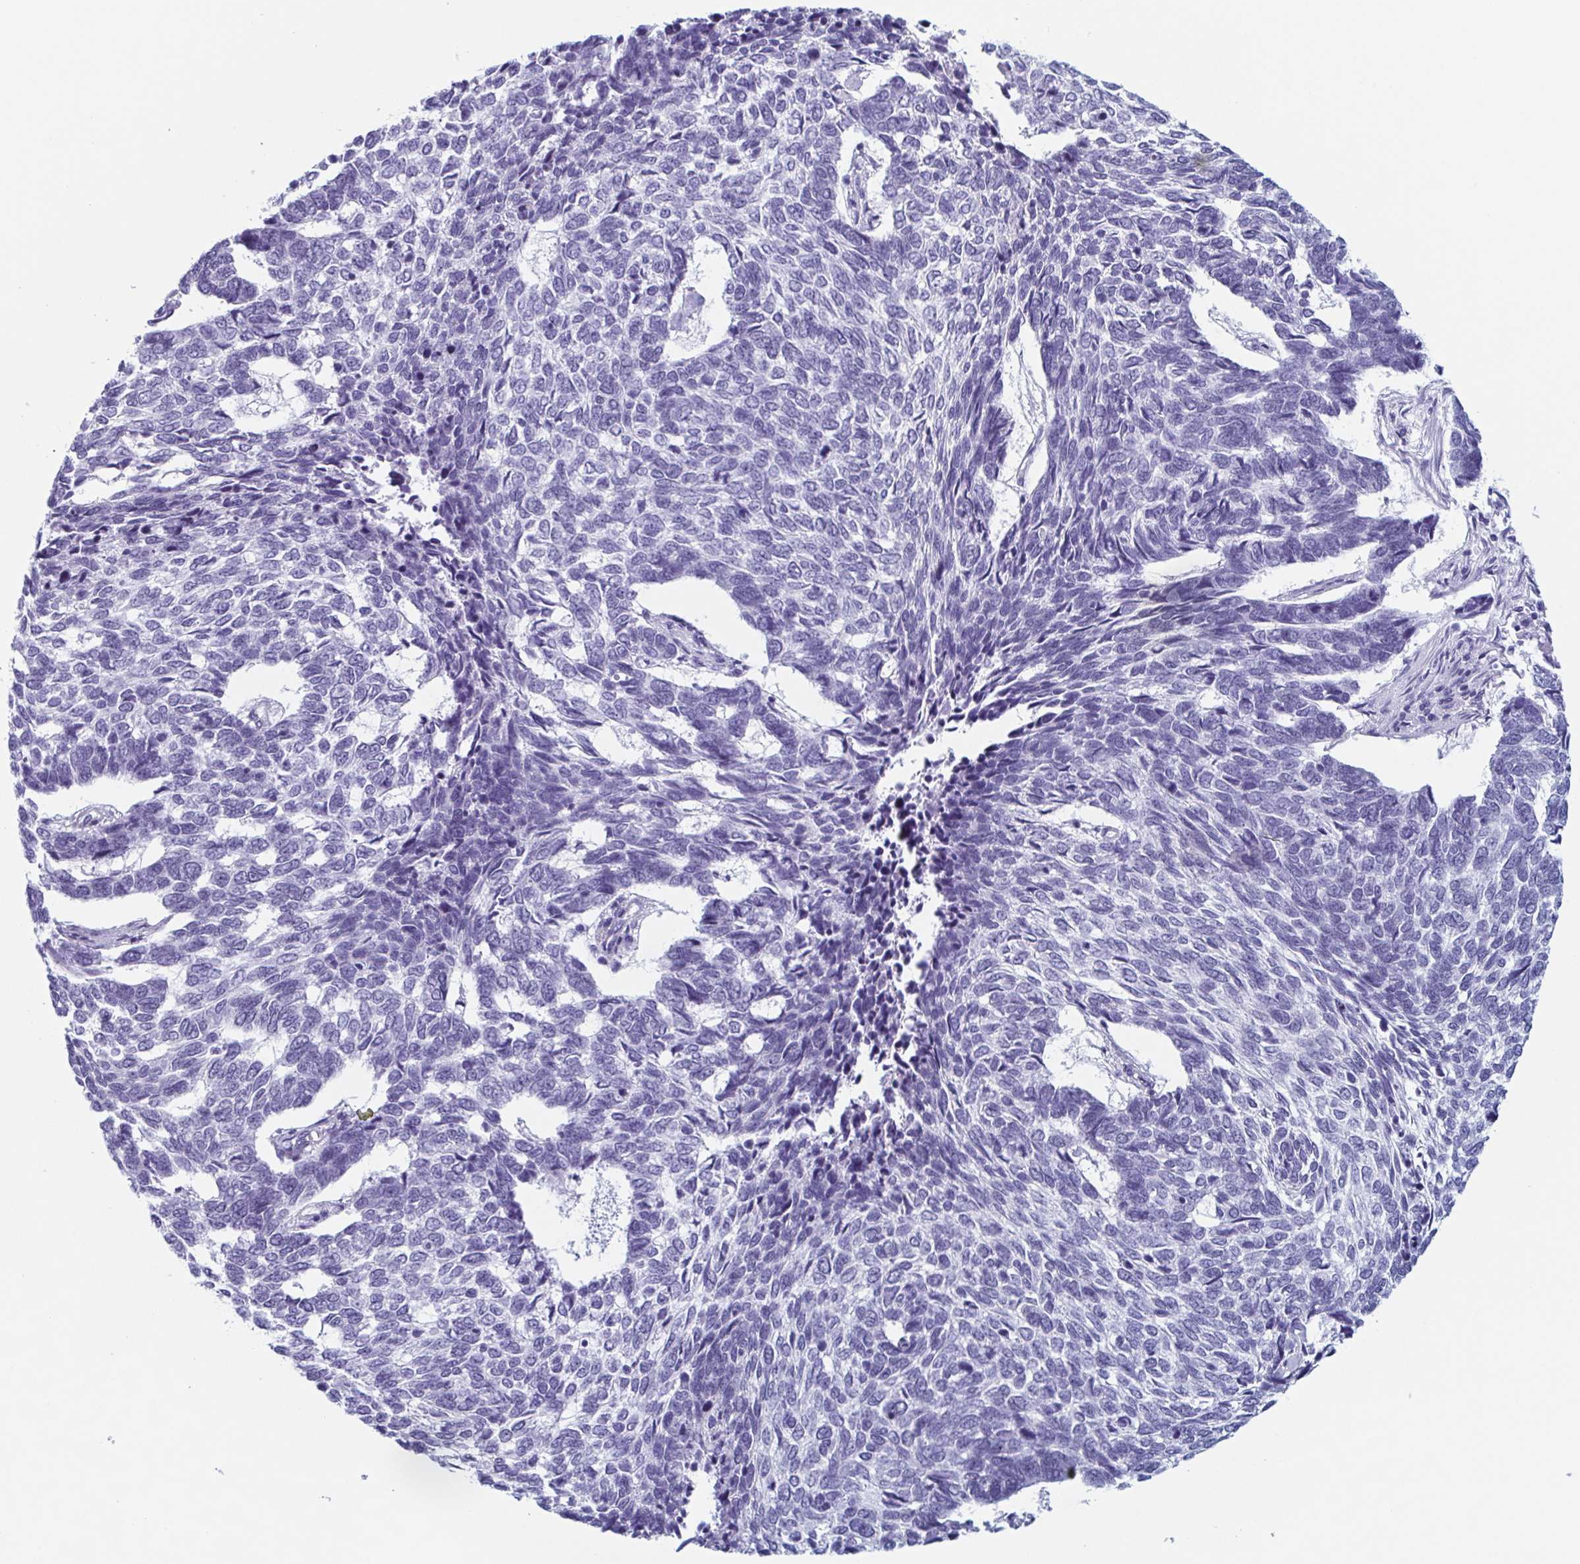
{"staining": {"intensity": "negative", "quantity": "none", "location": "none"}, "tissue": "skin cancer", "cell_type": "Tumor cells", "image_type": "cancer", "snomed": [{"axis": "morphology", "description": "Basal cell carcinoma"}, {"axis": "topography", "description": "Skin"}], "caption": "An immunohistochemistry (IHC) image of basal cell carcinoma (skin) is shown. There is no staining in tumor cells of basal cell carcinoma (skin).", "gene": "ENKUR", "patient": {"sex": "female", "age": 65}}